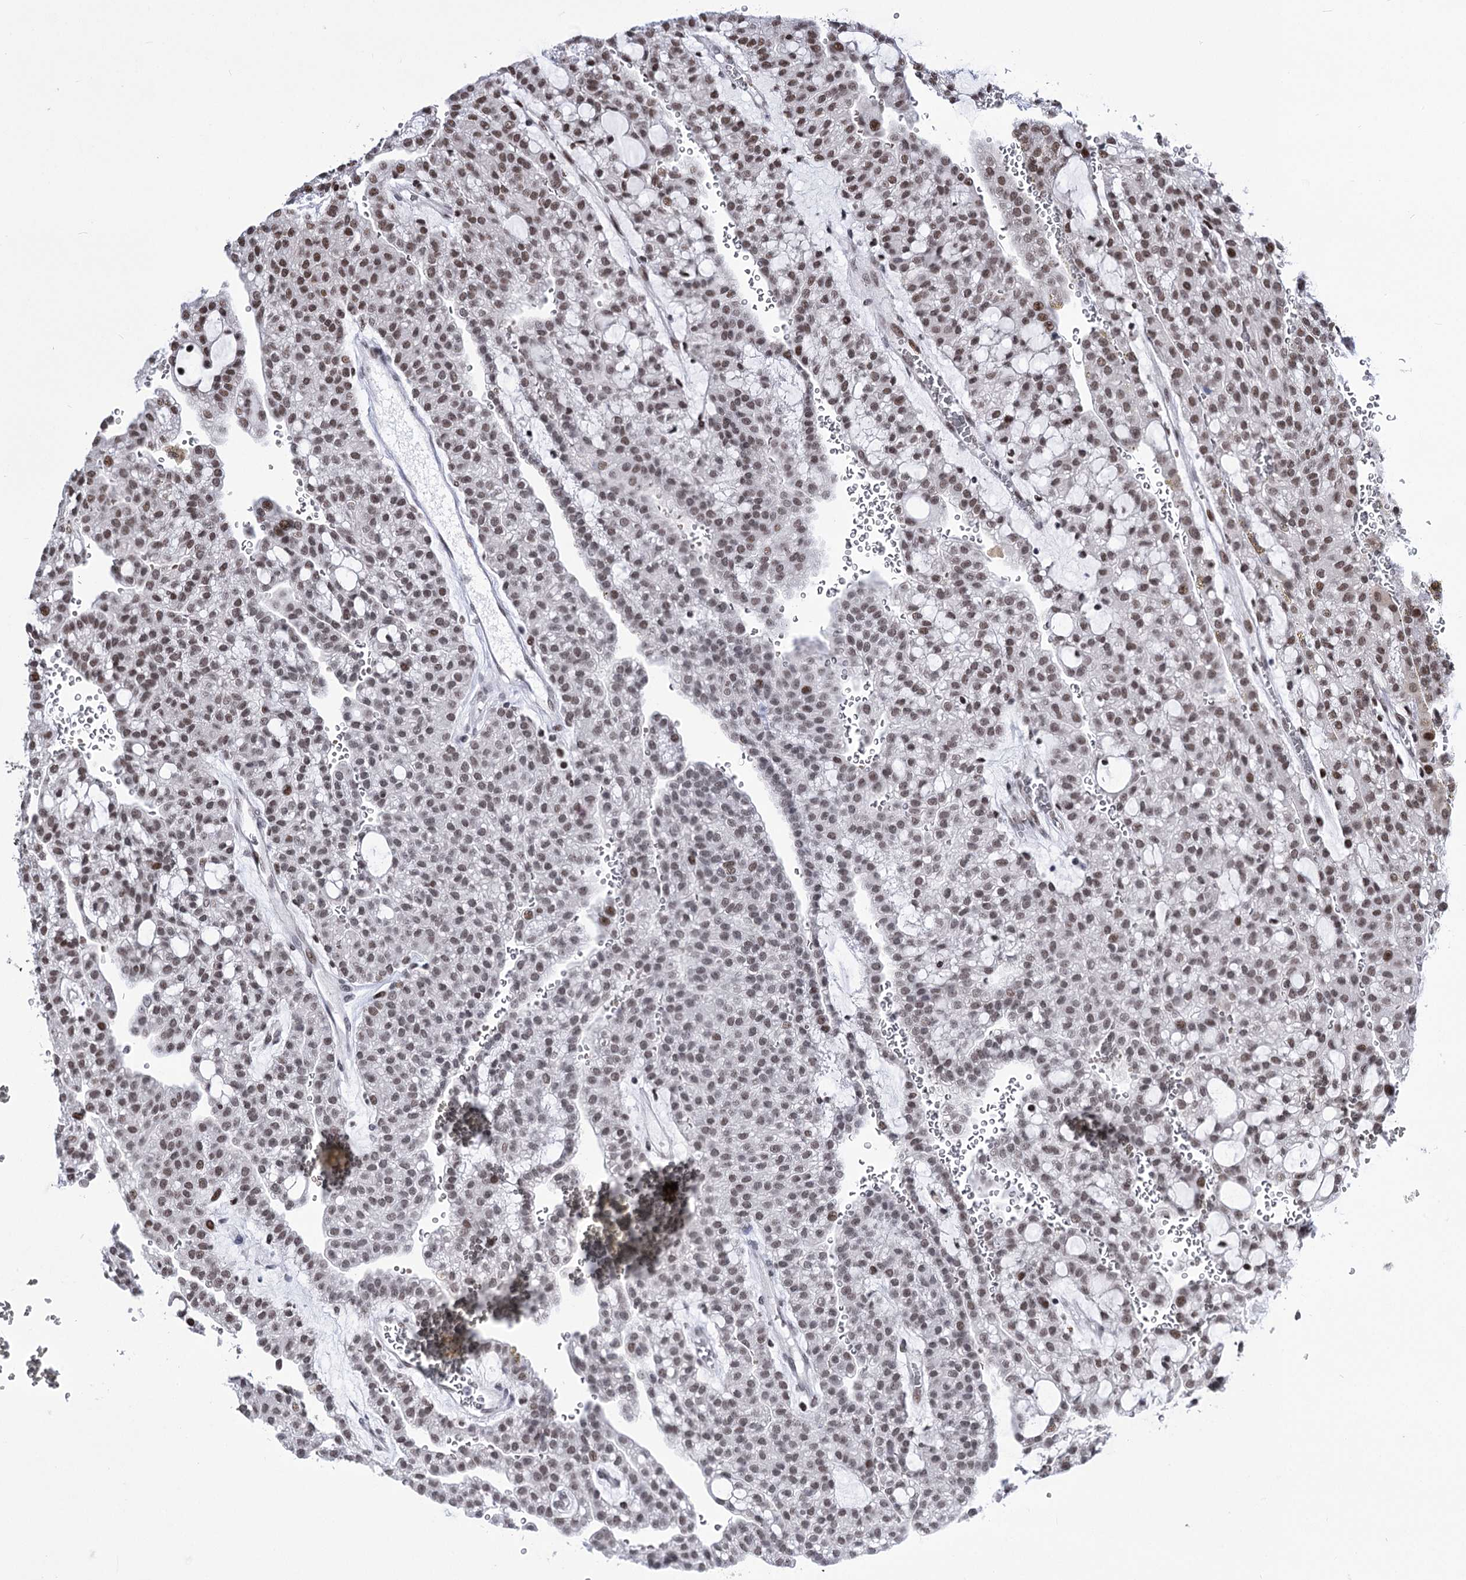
{"staining": {"intensity": "weak", "quantity": ">75%", "location": "nuclear"}, "tissue": "renal cancer", "cell_type": "Tumor cells", "image_type": "cancer", "snomed": [{"axis": "morphology", "description": "Adenocarcinoma, NOS"}, {"axis": "topography", "description": "Kidney"}], "caption": "Renal adenocarcinoma stained with a brown dye demonstrates weak nuclear positive expression in about >75% of tumor cells.", "gene": "POU4F3", "patient": {"sex": "male", "age": 63}}